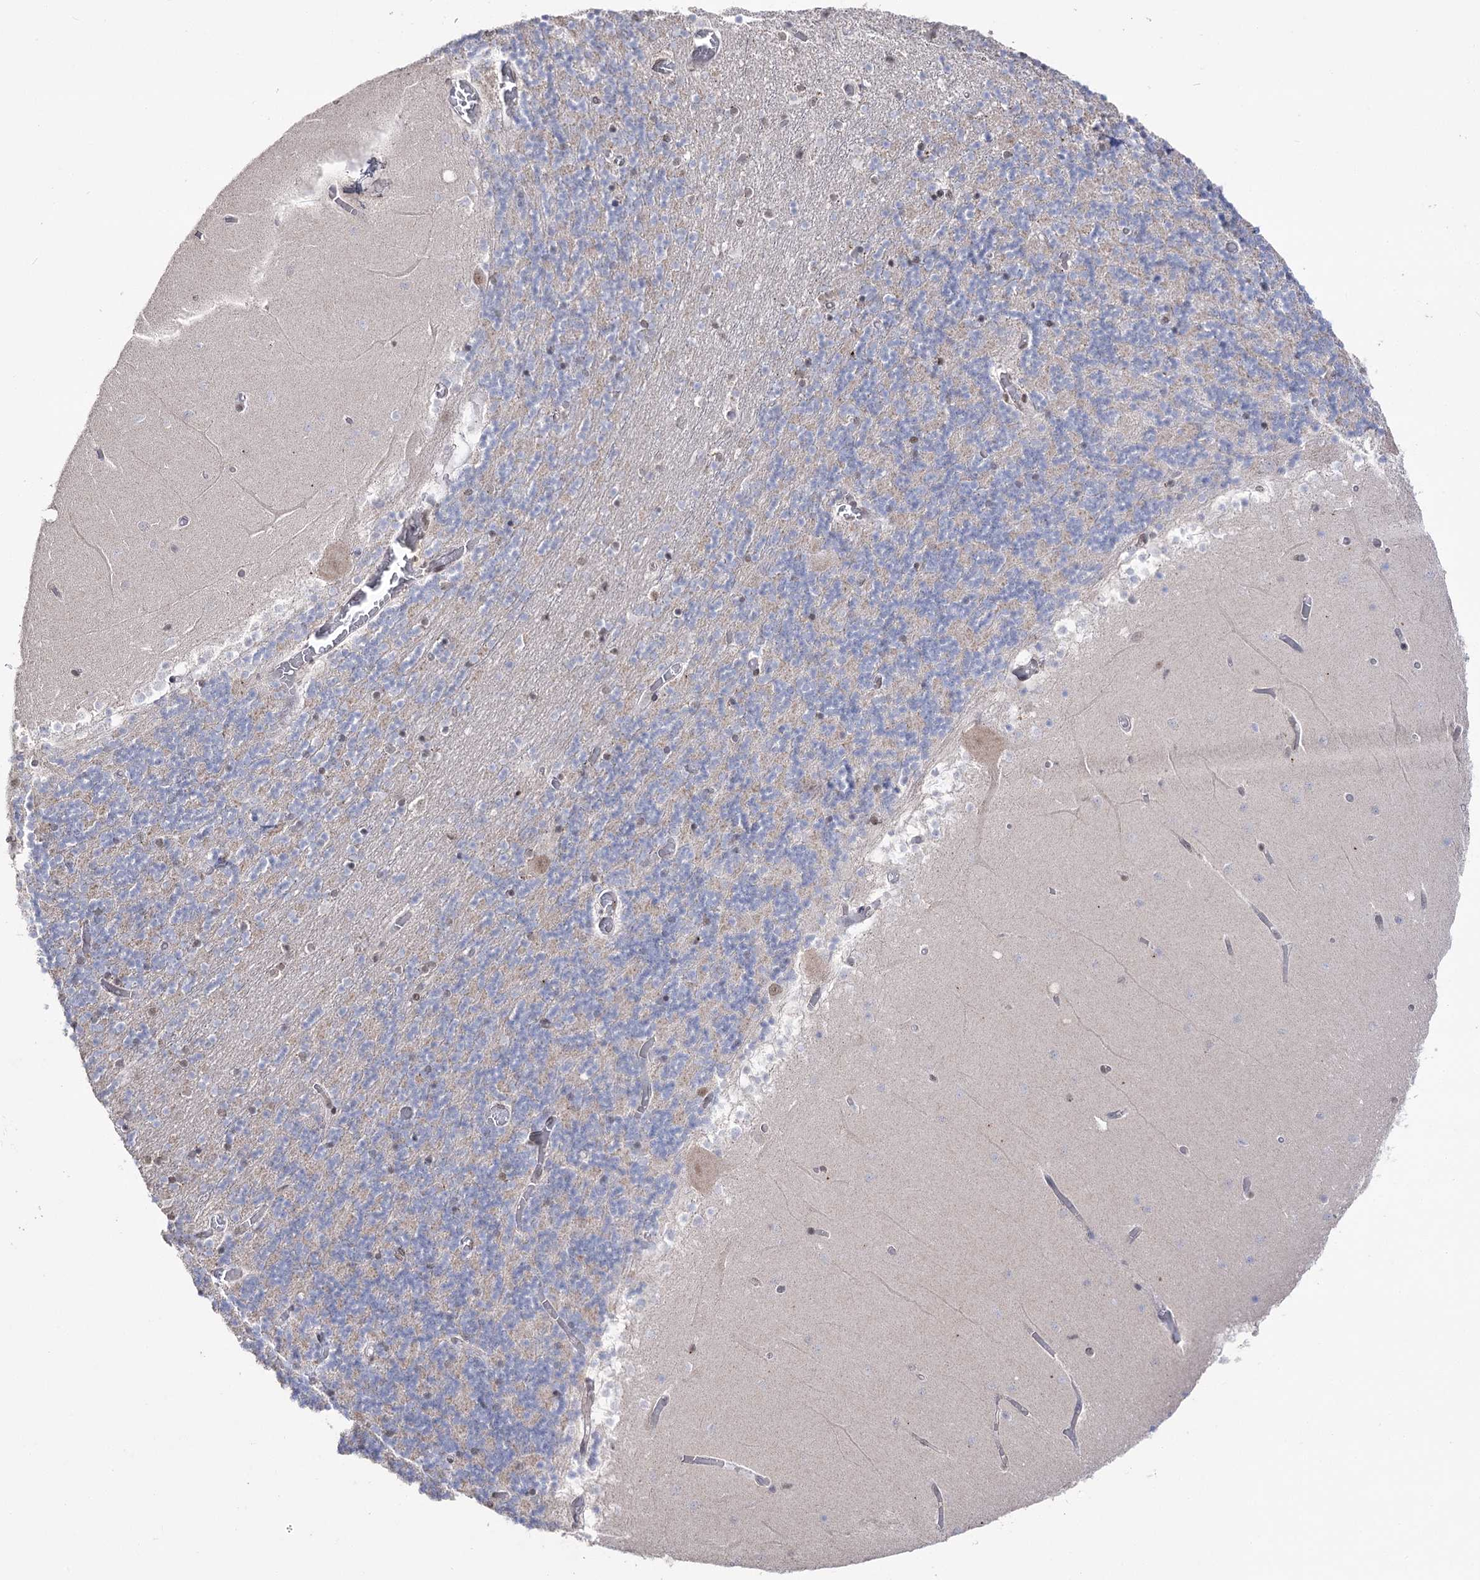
{"staining": {"intensity": "weak", "quantity": "25%-75%", "location": "cytoplasmic/membranous"}, "tissue": "cerebellum", "cell_type": "Cells in granular layer", "image_type": "normal", "snomed": [{"axis": "morphology", "description": "Normal tissue, NOS"}, {"axis": "topography", "description": "Cerebellum"}], "caption": "Brown immunohistochemical staining in unremarkable human cerebellum reveals weak cytoplasmic/membranous positivity in about 25%-75% of cells in granular layer.", "gene": "VGLL4", "patient": {"sex": "female", "age": 28}}